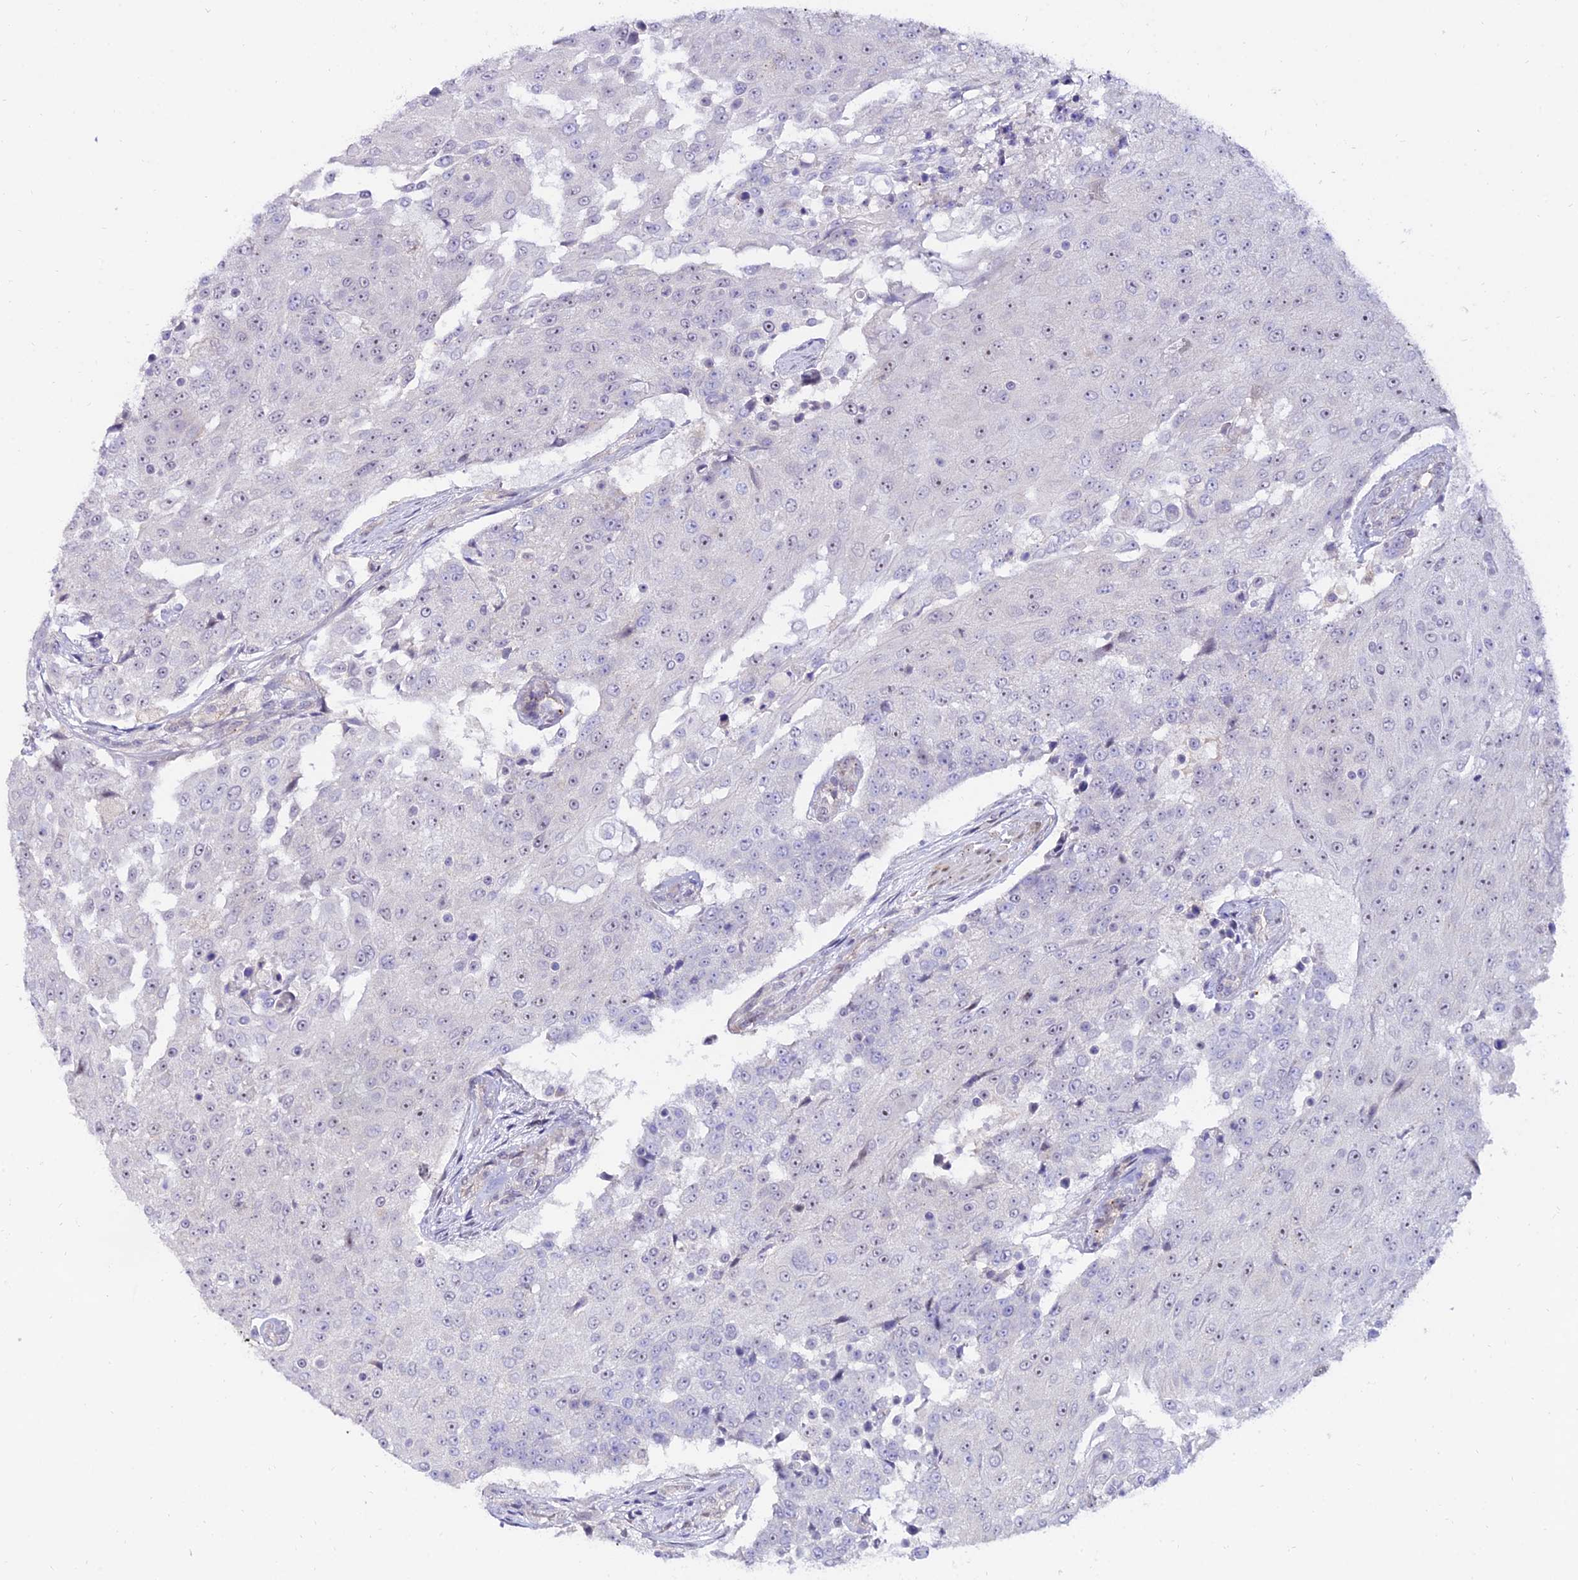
{"staining": {"intensity": "negative", "quantity": "none", "location": "none"}, "tissue": "urothelial cancer", "cell_type": "Tumor cells", "image_type": "cancer", "snomed": [{"axis": "morphology", "description": "Urothelial carcinoma, High grade"}, {"axis": "topography", "description": "Urinary bladder"}], "caption": "This is a image of immunohistochemistry staining of high-grade urothelial carcinoma, which shows no expression in tumor cells.", "gene": "ALDH3B2", "patient": {"sex": "female", "age": 63}}